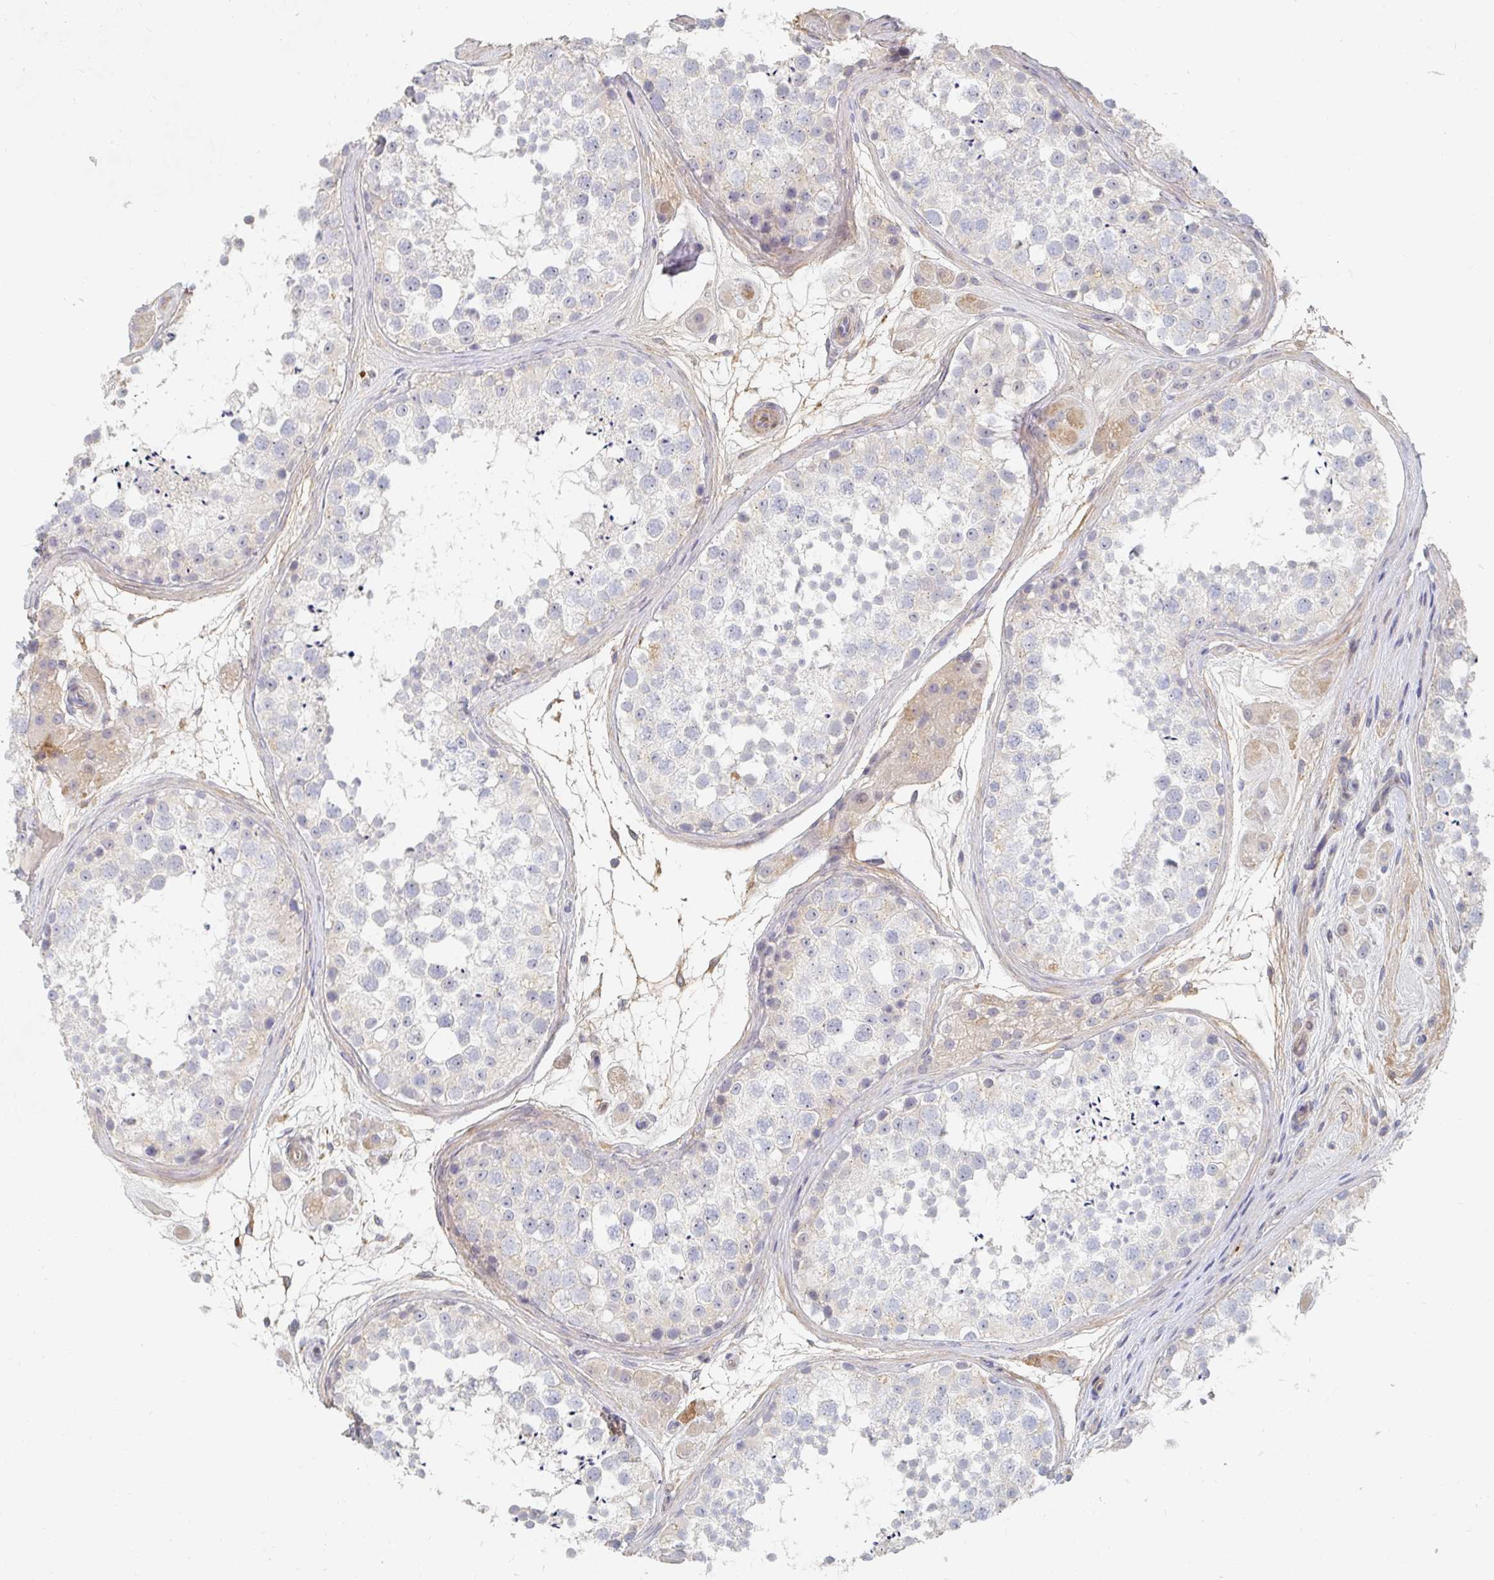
{"staining": {"intensity": "negative", "quantity": "none", "location": "none"}, "tissue": "testis", "cell_type": "Cells in seminiferous ducts", "image_type": "normal", "snomed": [{"axis": "morphology", "description": "Normal tissue, NOS"}, {"axis": "topography", "description": "Testis"}], "caption": "This is a image of IHC staining of normal testis, which shows no positivity in cells in seminiferous ducts. The staining is performed using DAB (3,3'-diaminobenzidine) brown chromogen with nuclei counter-stained in using hematoxylin.", "gene": "NME9", "patient": {"sex": "male", "age": 41}}